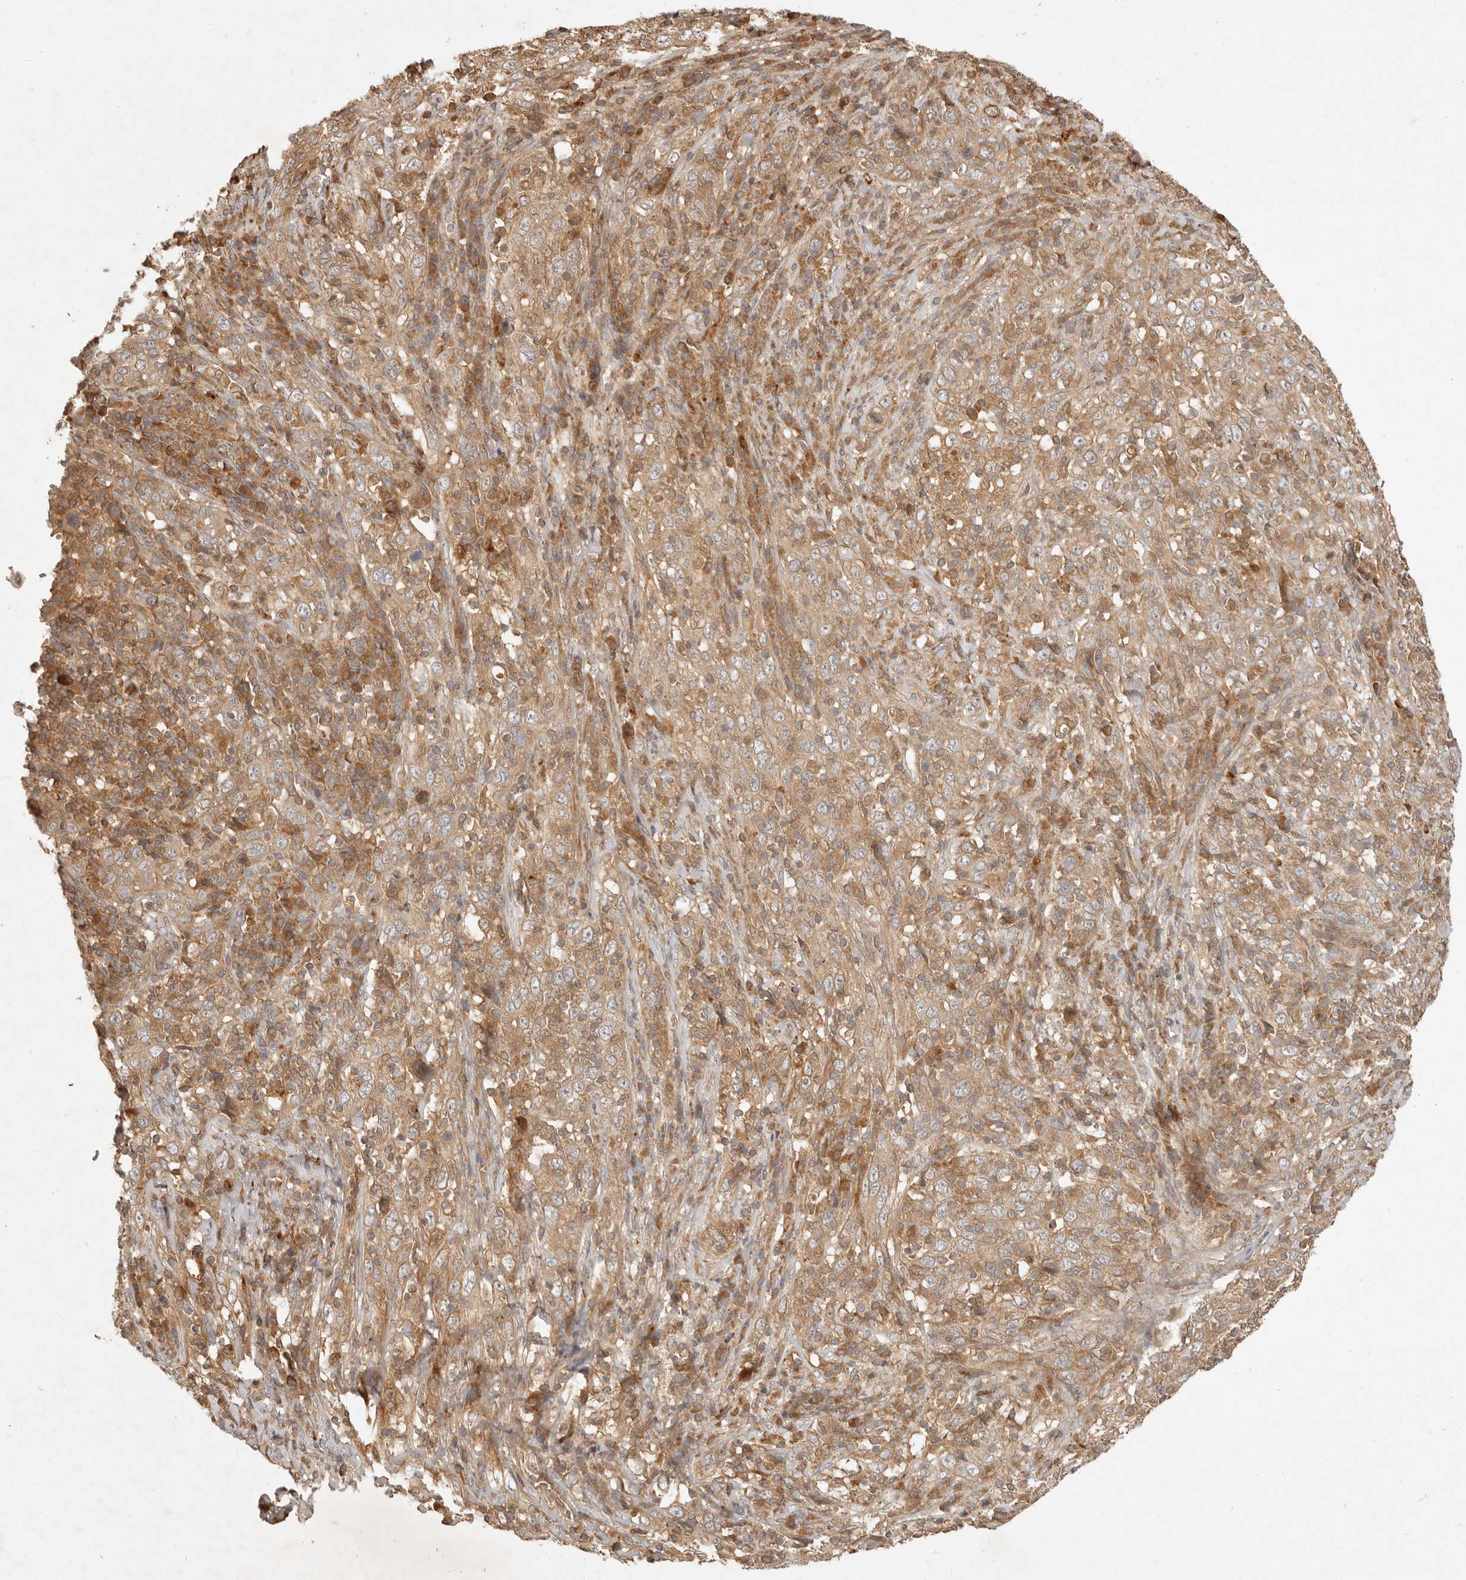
{"staining": {"intensity": "moderate", "quantity": ">75%", "location": "cytoplasmic/membranous"}, "tissue": "cervical cancer", "cell_type": "Tumor cells", "image_type": "cancer", "snomed": [{"axis": "morphology", "description": "Squamous cell carcinoma, NOS"}, {"axis": "topography", "description": "Cervix"}], "caption": "Cervical cancer (squamous cell carcinoma) stained with a protein marker displays moderate staining in tumor cells.", "gene": "ANKRD61", "patient": {"sex": "female", "age": 46}}